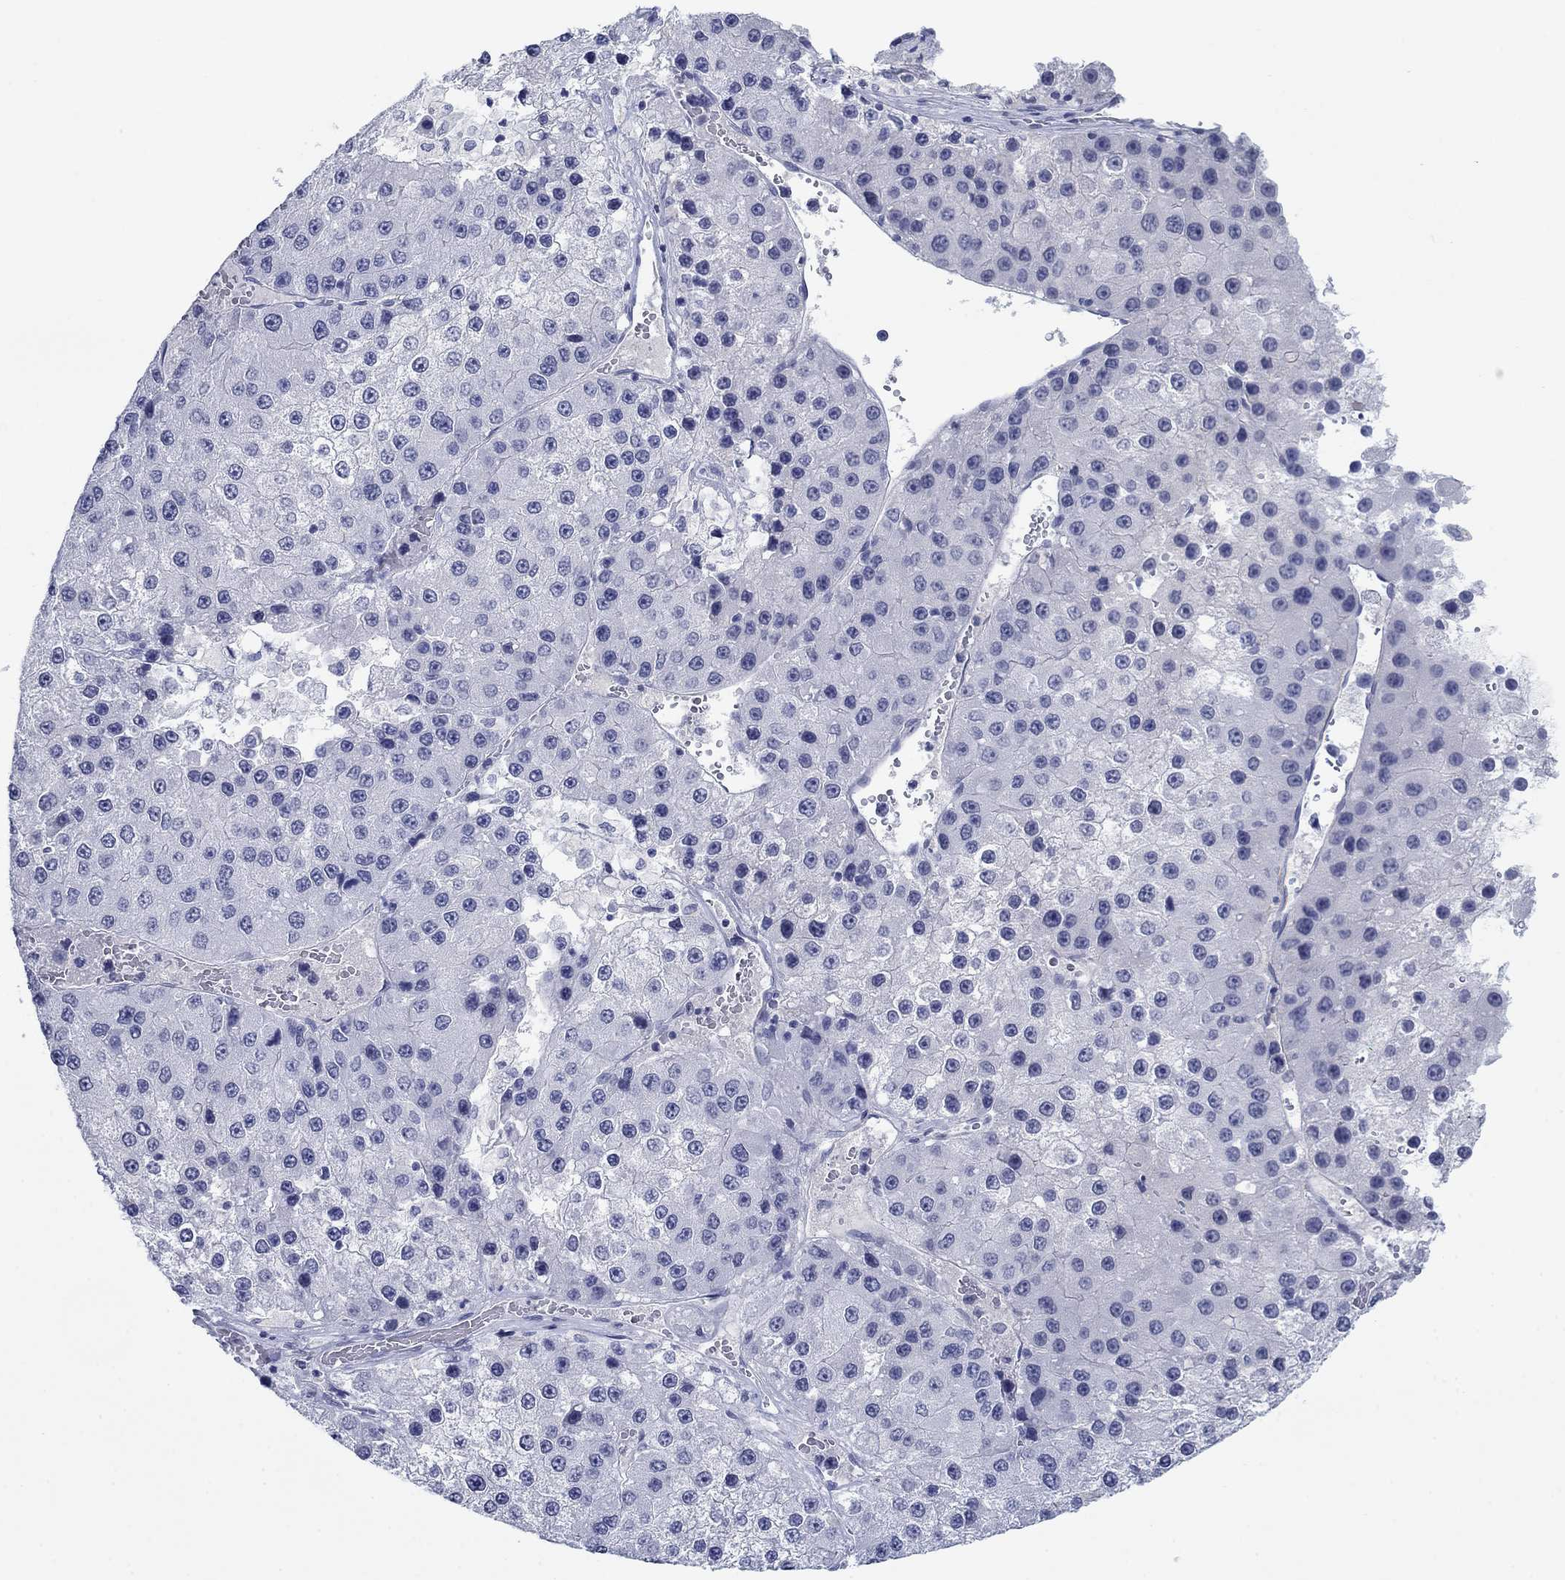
{"staining": {"intensity": "negative", "quantity": "none", "location": "none"}, "tissue": "liver cancer", "cell_type": "Tumor cells", "image_type": "cancer", "snomed": [{"axis": "morphology", "description": "Carcinoma, Hepatocellular, NOS"}, {"axis": "topography", "description": "Liver"}], "caption": "High magnification brightfield microscopy of liver cancer stained with DAB (3,3'-diaminobenzidine) (brown) and counterstained with hematoxylin (blue): tumor cells show no significant positivity.", "gene": "PDYN", "patient": {"sex": "female", "age": 73}}